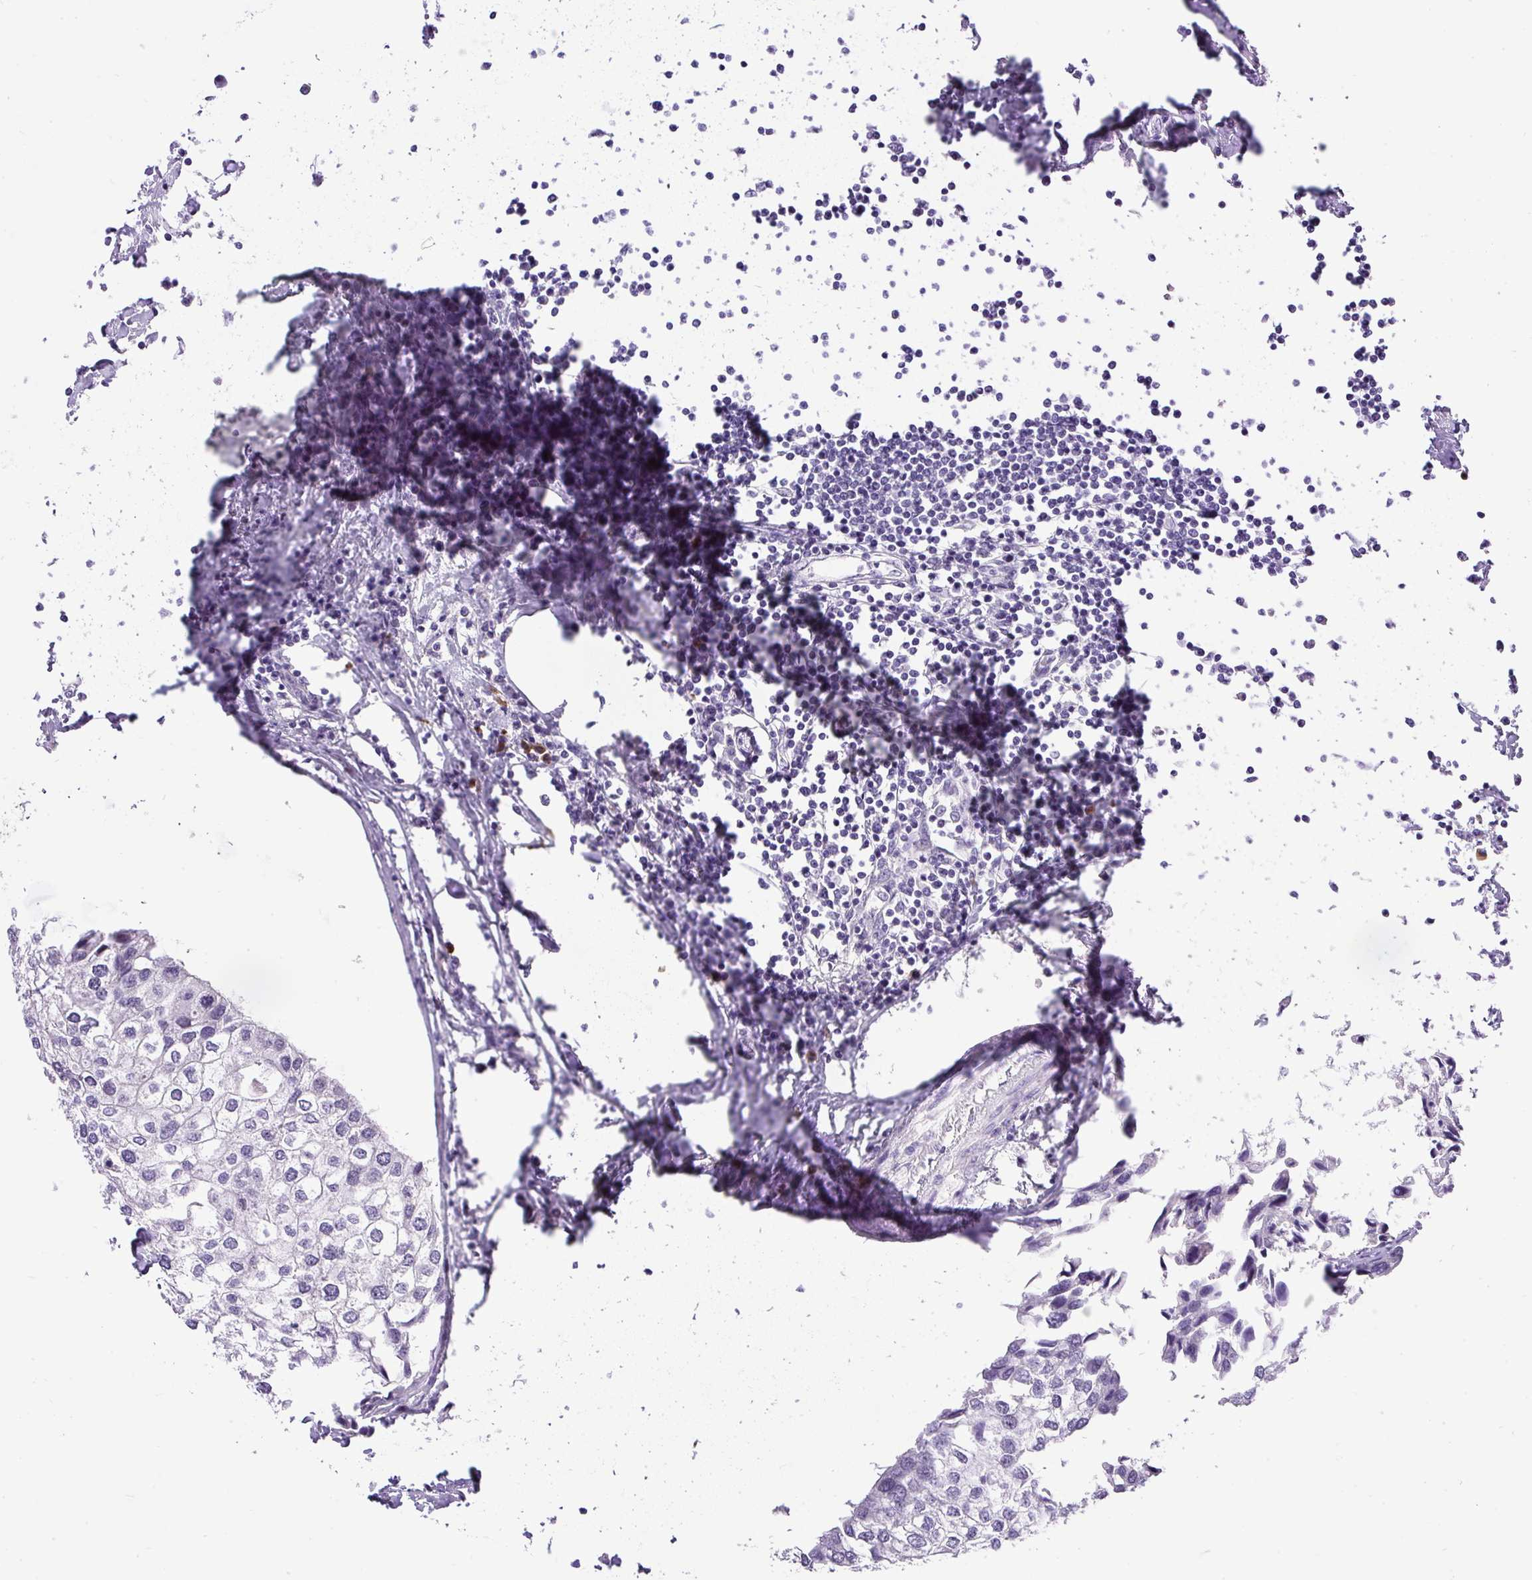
{"staining": {"intensity": "negative", "quantity": "none", "location": "none"}, "tissue": "urothelial cancer", "cell_type": "Tumor cells", "image_type": "cancer", "snomed": [{"axis": "morphology", "description": "Urothelial carcinoma, High grade"}, {"axis": "topography", "description": "Urinary bladder"}], "caption": "There is no significant positivity in tumor cells of urothelial cancer.", "gene": "WNT10B", "patient": {"sex": "male", "age": 64}}